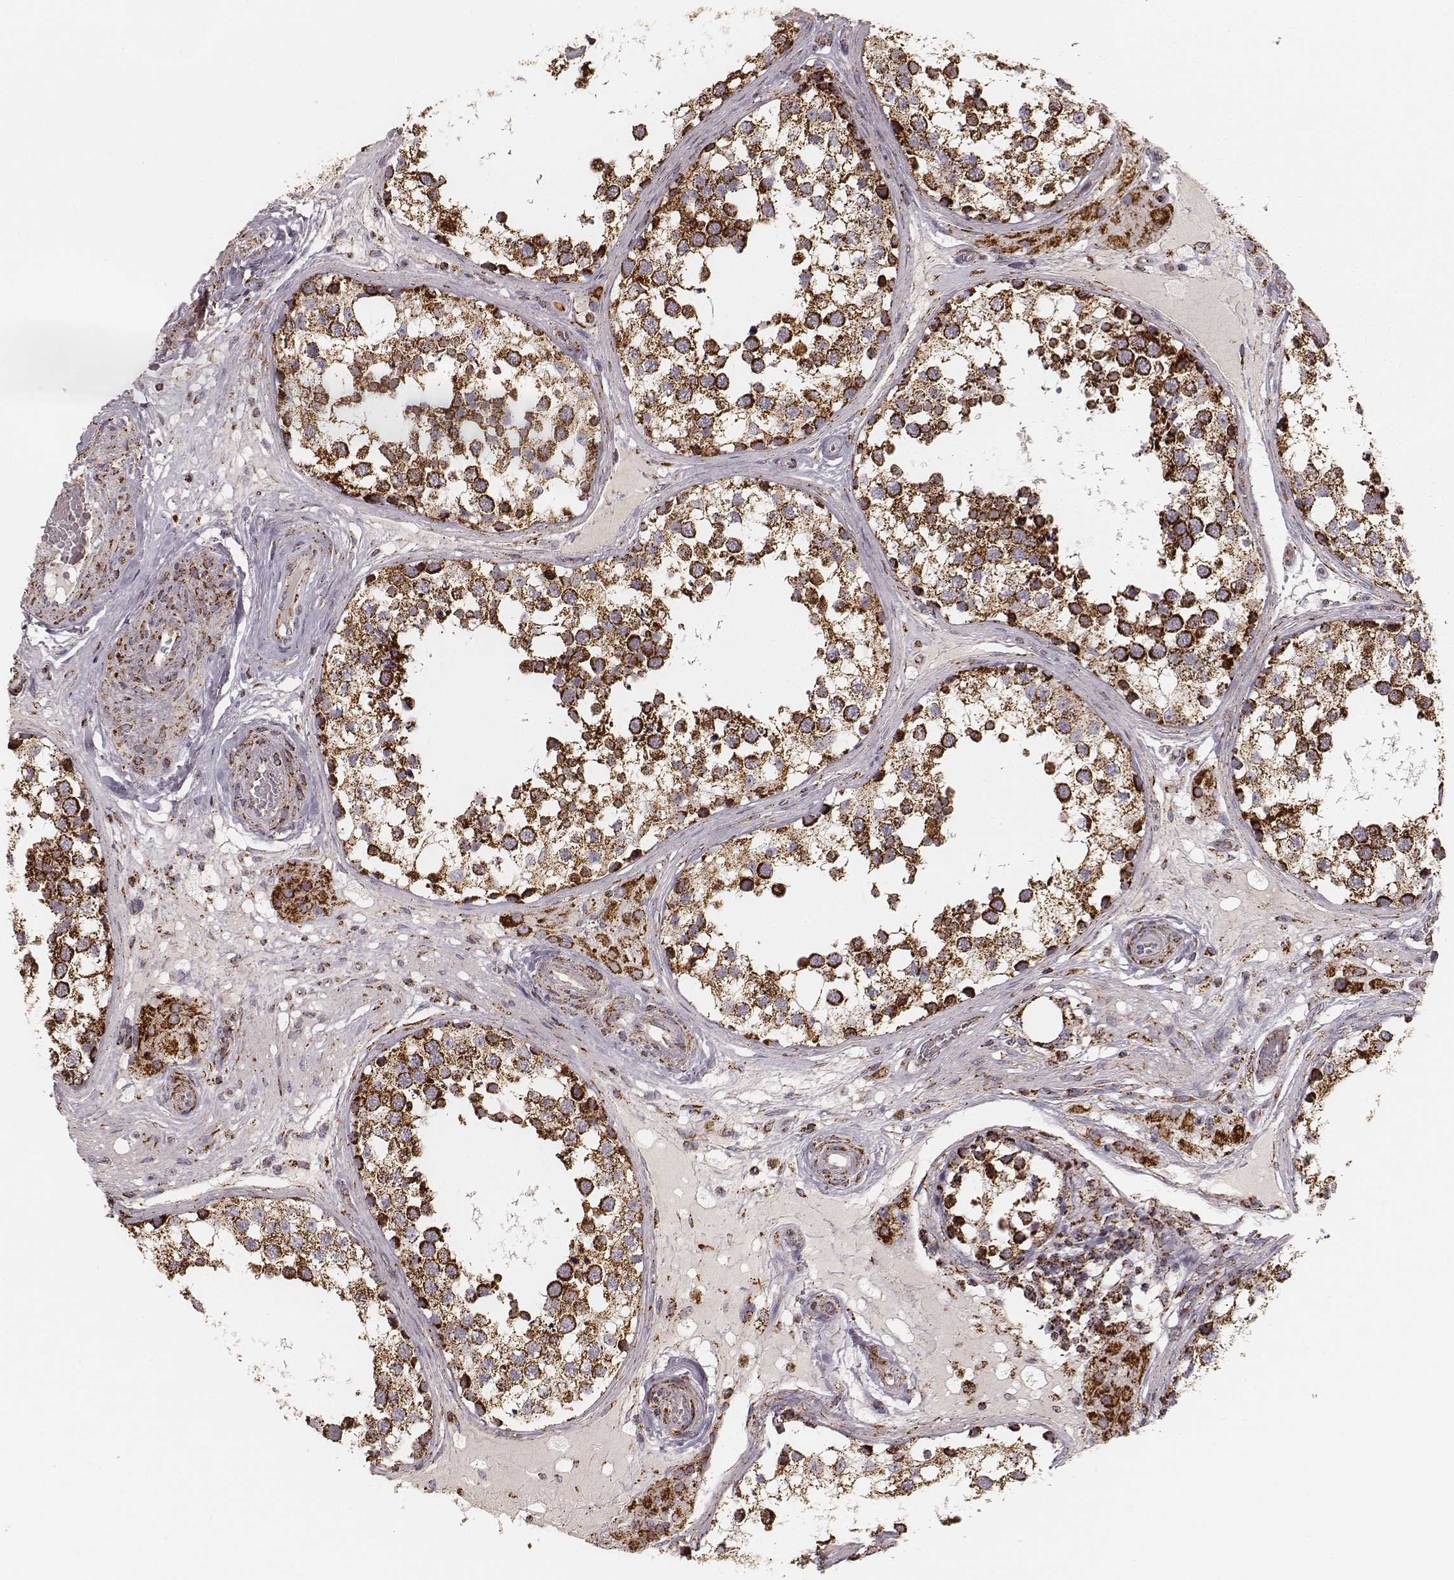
{"staining": {"intensity": "strong", "quantity": ">75%", "location": "cytoplasmic/membranous"}, "tissue": "testis", "cell_type": "Cells in seminiferous ducts", "image_type": "normal", "snomed": [{"axis": "morphology", "description": "Normal tissue, NOS"}, {"axis": "morphology", "description": "Seminoma, NOS"}, {"axis": "topography", "description": "Testis"}], "caption": "Immunohistochemical staining of normal human testis exhibits strong cytoplasmic/membranous protein staining in approximately >75% of cells in seminiferous ducts.", "gene": "CS", "patient": {"sex": "male", "age": 65}}